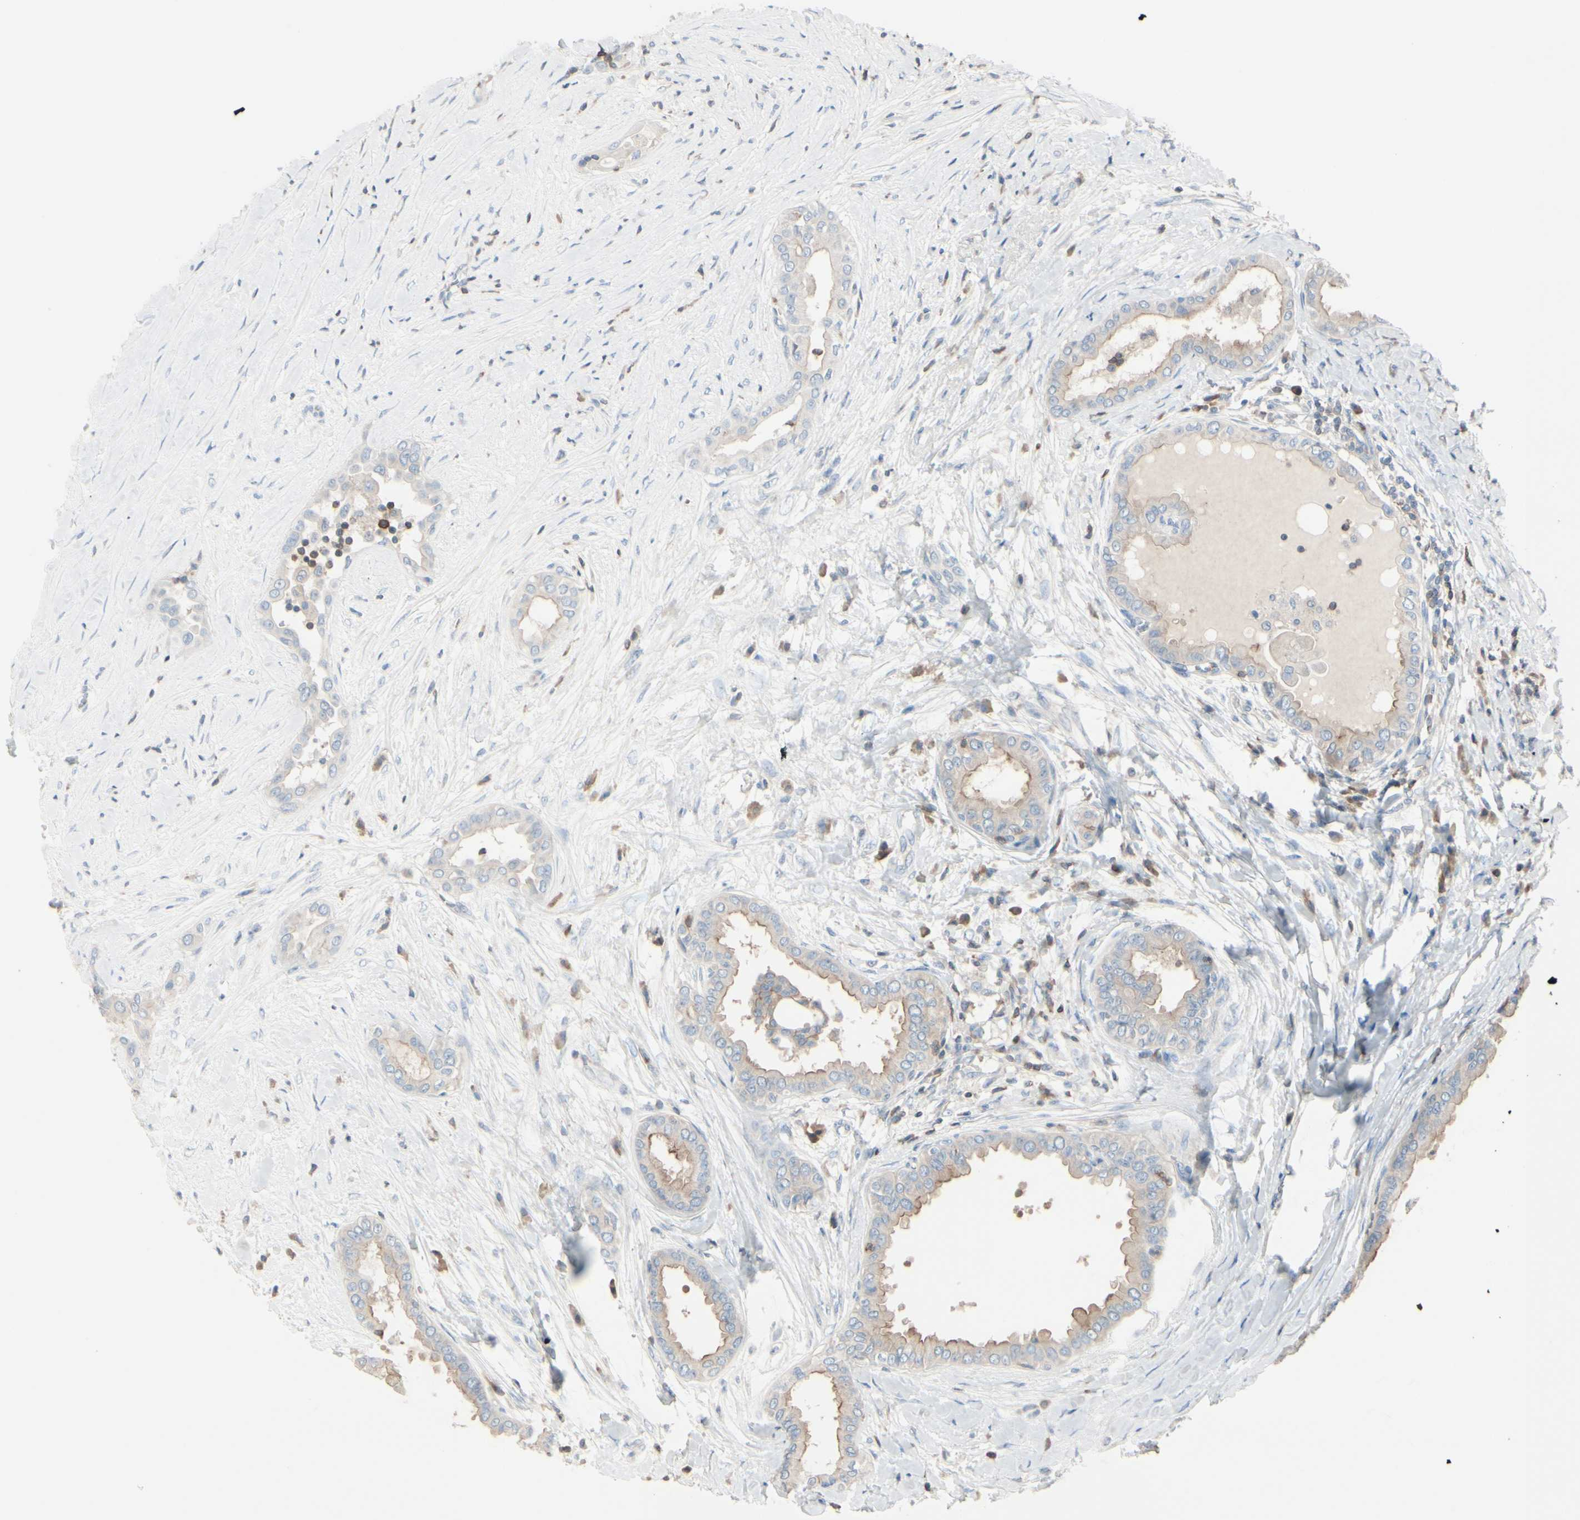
{"staining": {"intensity": "weak", "quantity": "25%-75%", "location": "cytoplasmic/membranous"}, "tissue": "thyroid cancer", "cell_type": "Tumor cells", "image_type": "cancer", "snomed": [{"axis": "morphology", "description": "Papillary adenocarcinoma, NOS"}, {"axis": "topography", "description": "Thyroid gland"}], "caption": "Immunohistochemical staining of human thyroid cancer (papillary adenocarcinoma) exhibits low levels of weak cytoplasmic/membranous protein staining in approximately 25%-75% of tumor cells.", "gene": "SLC9A3R1", "patient": {"sex": "male", "age": 33}}